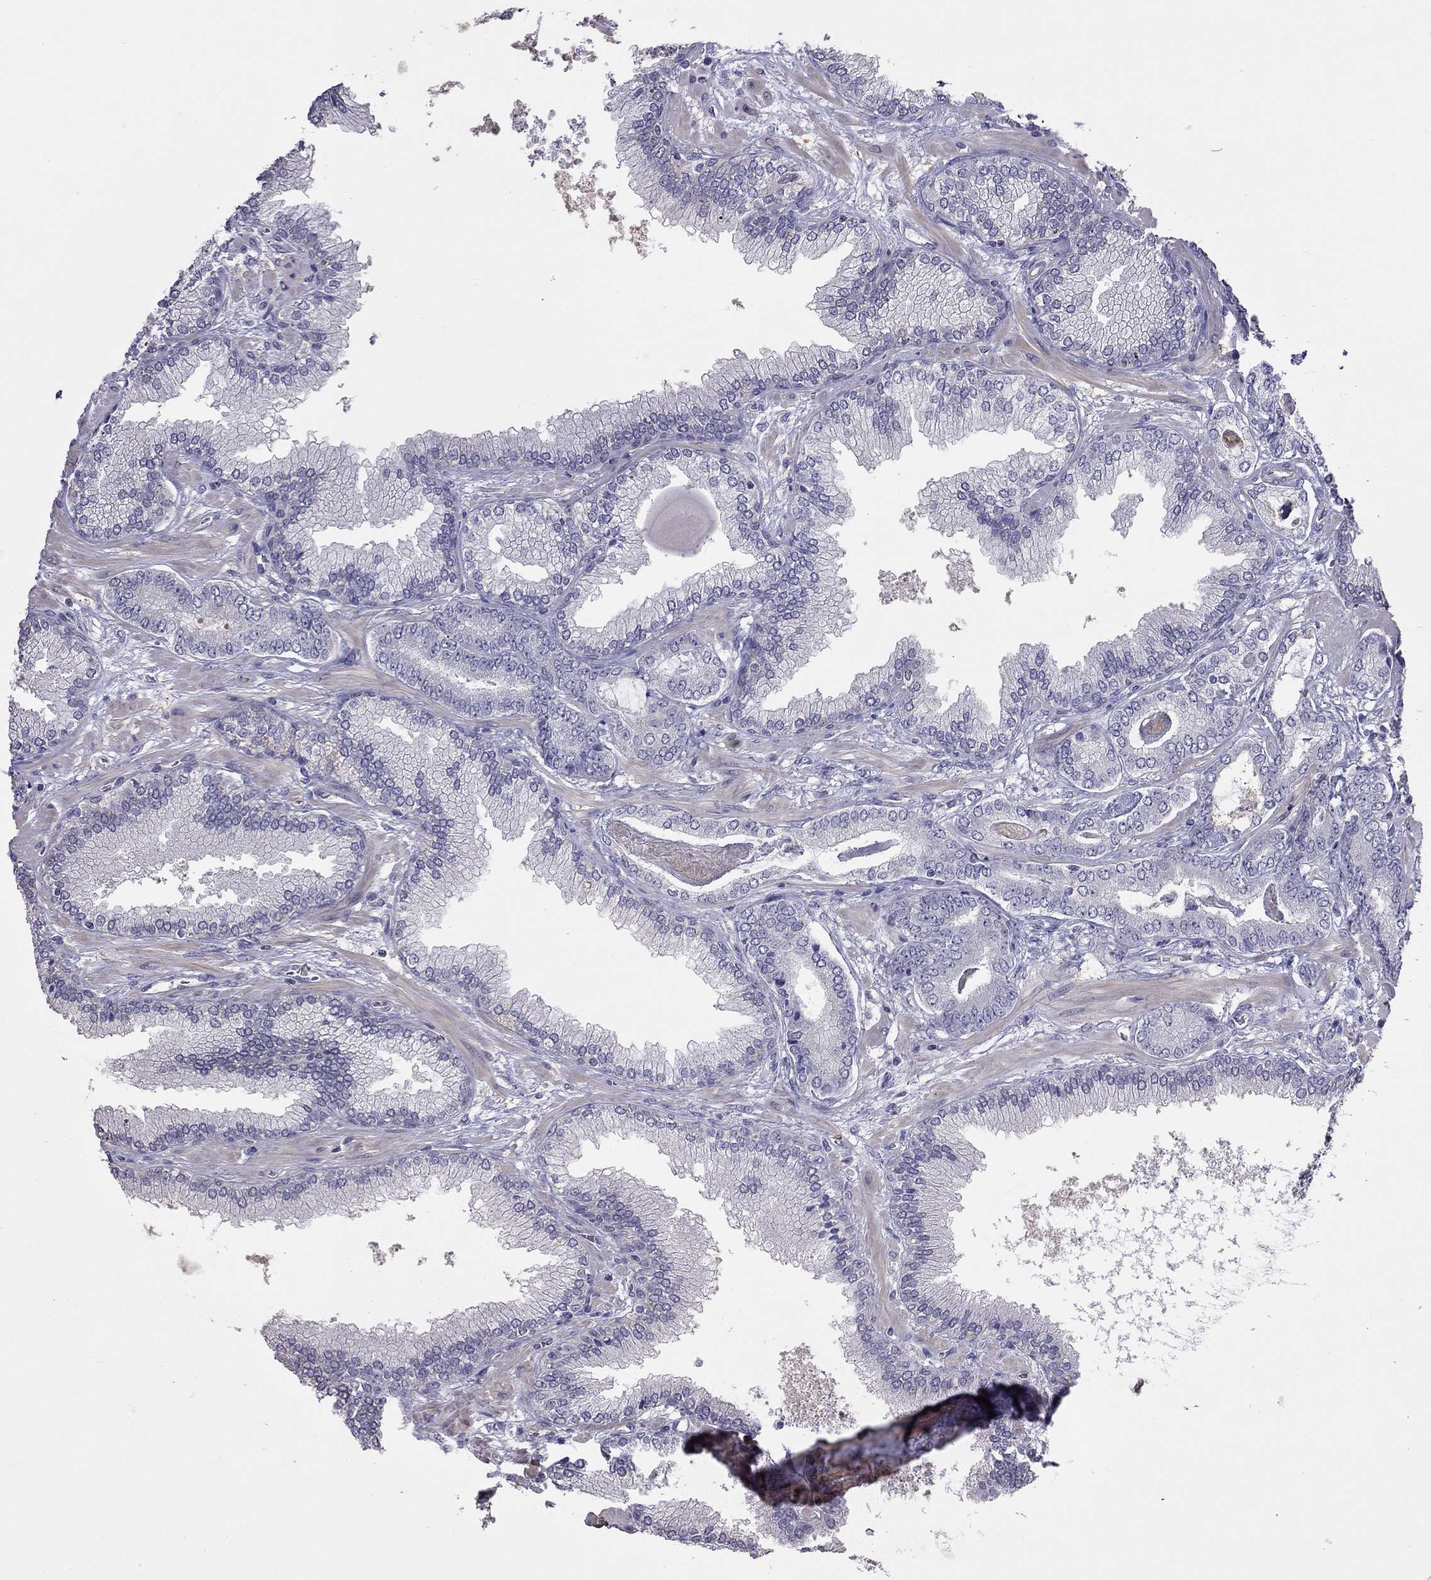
{"staining": {"intensity": "negative", "quantity": "none", "location": "none"}, "tissue": "prostate cancer", "cell_type": "Tumor cells", "image_type": "cancer", "snomed": [{"axis": "morphology", "description": "Adenocarcinoma, Low grade"}, {"axis": "topography", "description": "Prostate"}], "caption": "Histopathology image shows no protein staining in tumor cells of low-grade adenocarcinoma (prostate) tissue.", "gene": "FEZ1", "patient": {"sex": "male", "age": 69}}